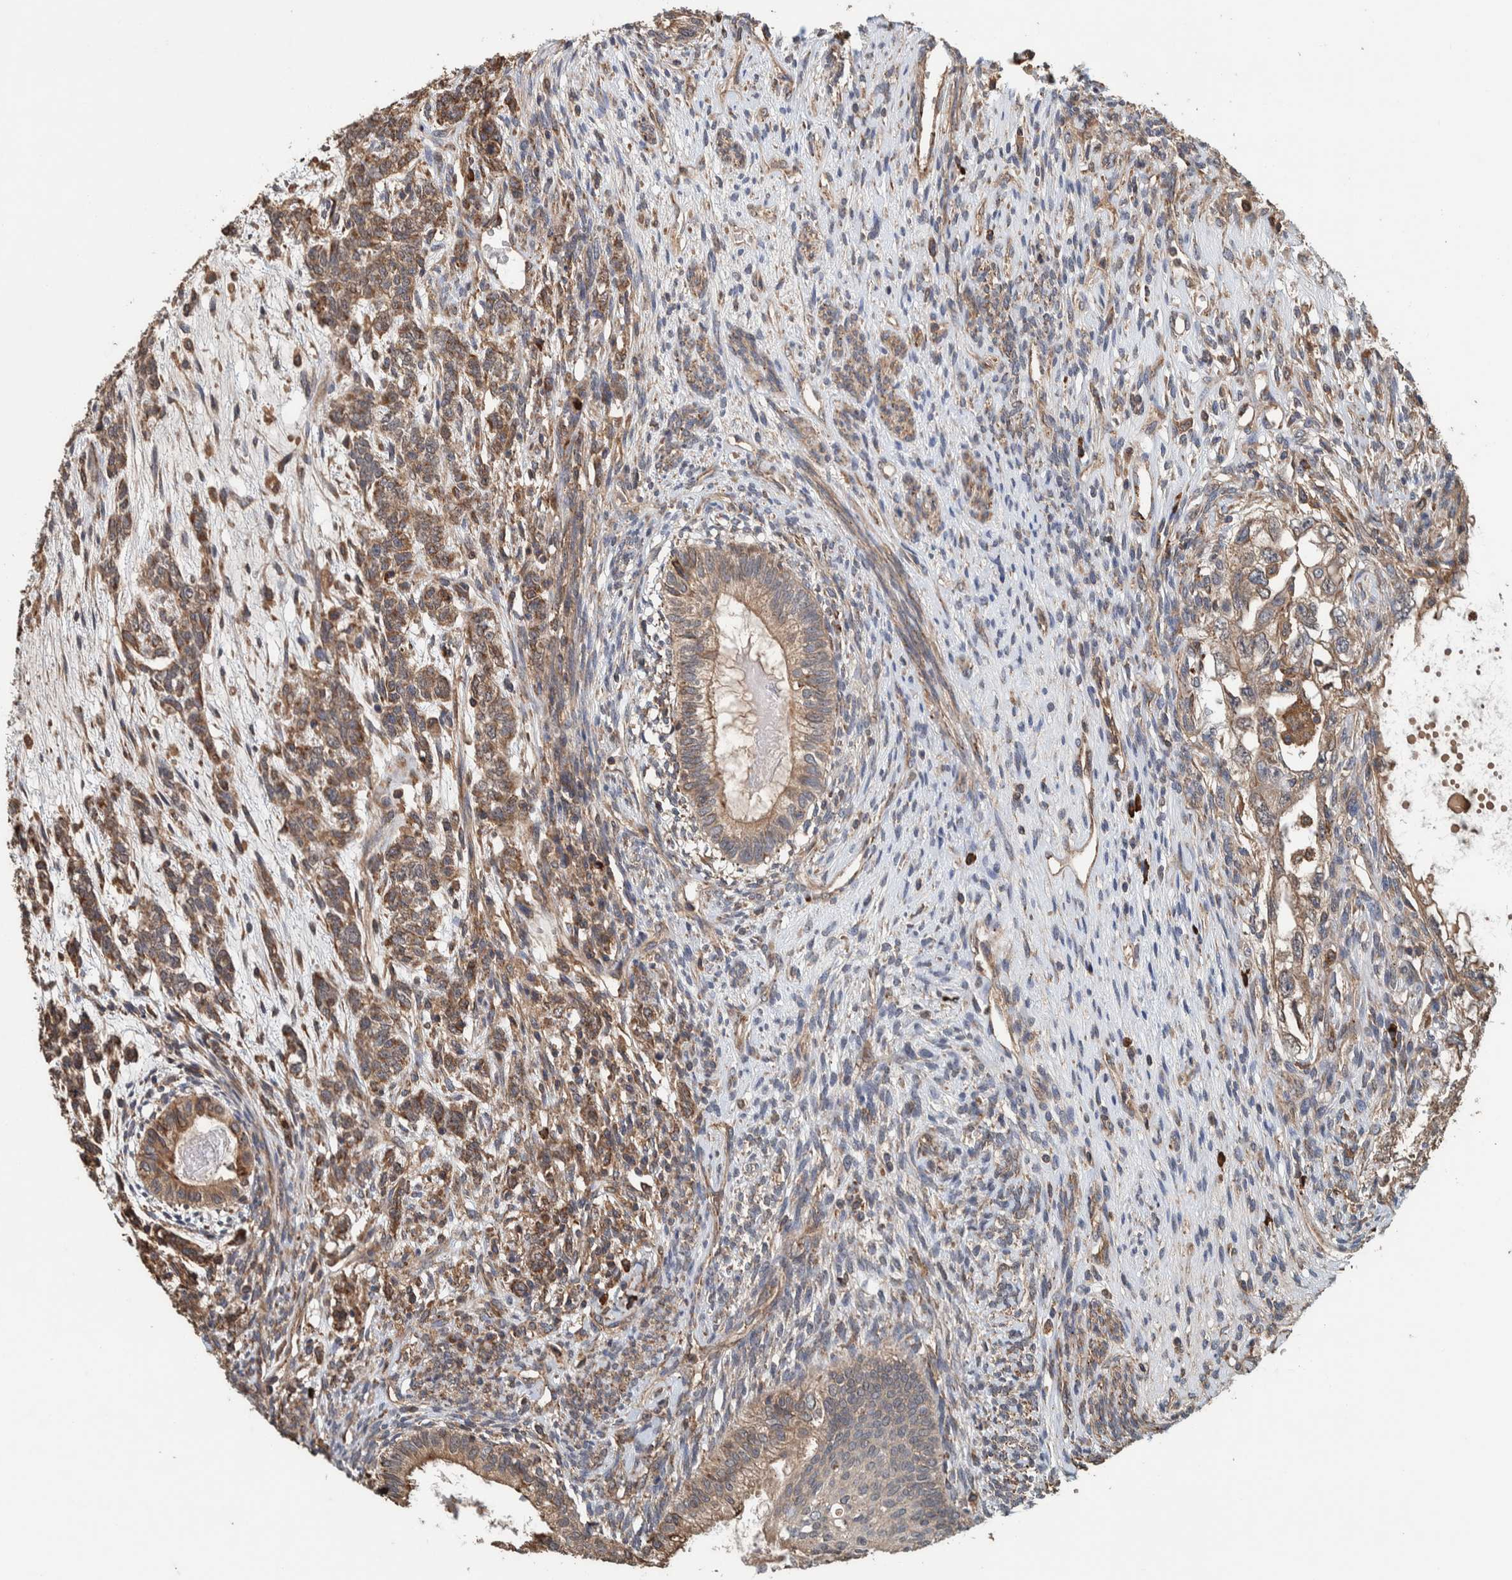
{"staining": {"intensity": "moderate", "quantity": ">75%", "location": "cytoplasmic/membranous"}, "tissue": "testis cancer", "cell_type": "Tumor cells", "image_type": "cancer", "snomed": [{"axis": "morphology", "description": "Seminoma, NOS"}, {"axis": "topography", "description": "Testis"}], "caption": "Brown immunohistochemical staining in testis seminoma shows moderate cytoplasmic/membranous staining in about >75% of tumor cells.", "gene": "PLA2G3", "patient": {"sex": "male", "age": 28}}